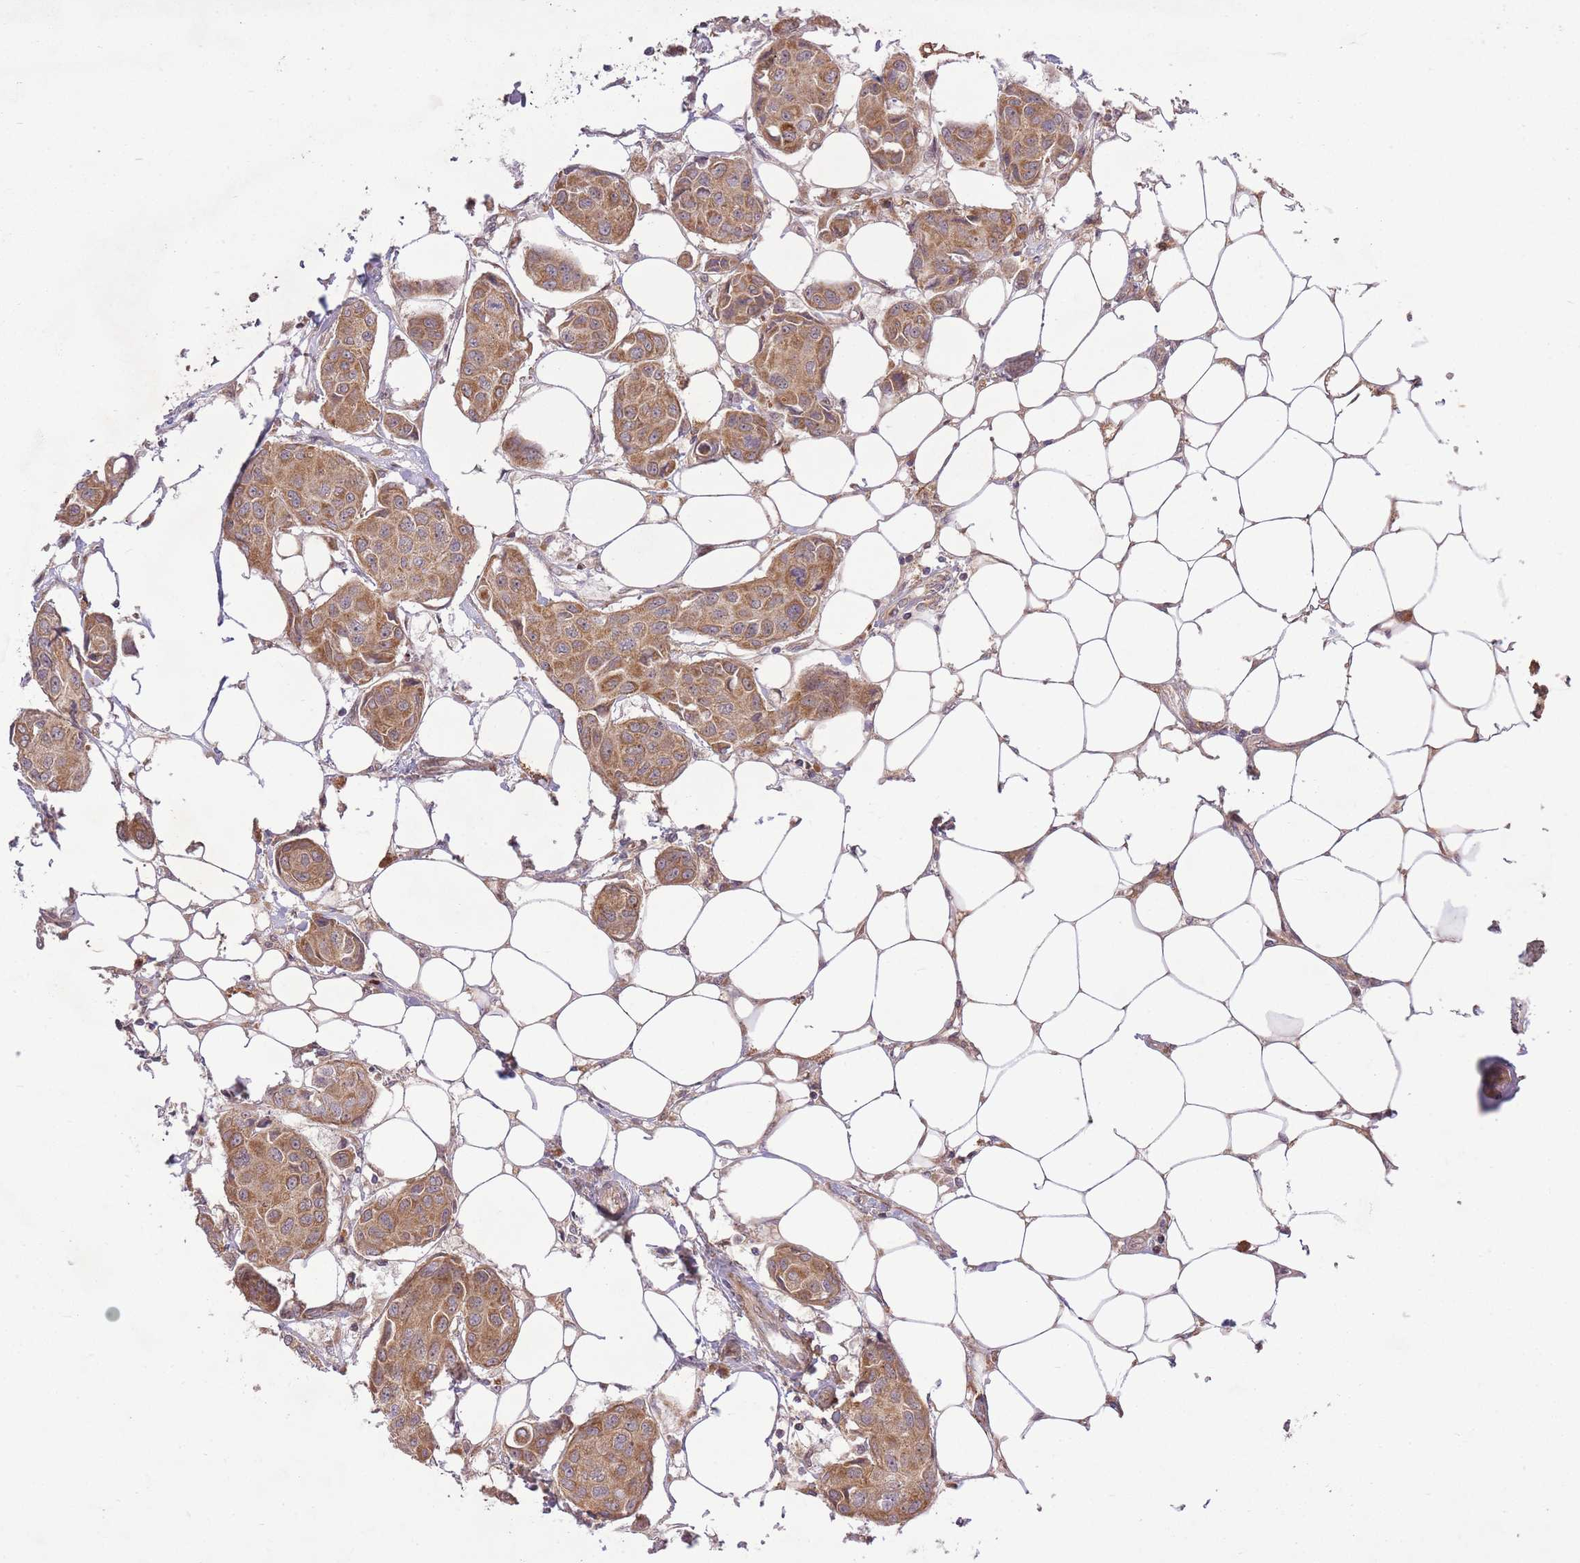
{"staining": {"intensity": "moderate", "quantity": ">75%", "location": "cytoplasmic/membranous"}, "tissue": "breast cancer", "cell_type": "Tumor cells", "image_type": "cancer", "snomed": [{"axis": "morphology", "description": "Duct carcinoma"}, {"axis": "topography", "description": "Breast"}, {"axis": "topography", "description": "Lymph node"}], "caption": "DAB (3,3'-diaminobenzidine) immunohistochemical staining of human breast cancer (infiltrating ductal carcinoma) displays moderate cytoplasmic/membranous protein positivity in about >75% of tumor cells. The protein of interest is stained brown, and the nuclei are stained in blue (DAB (3,3'-diaminobenzidine) IHC with brightfield microscopy, high magnification).", "gene": "ZNF391", "patient": {"sex": "female", "age": 80}}